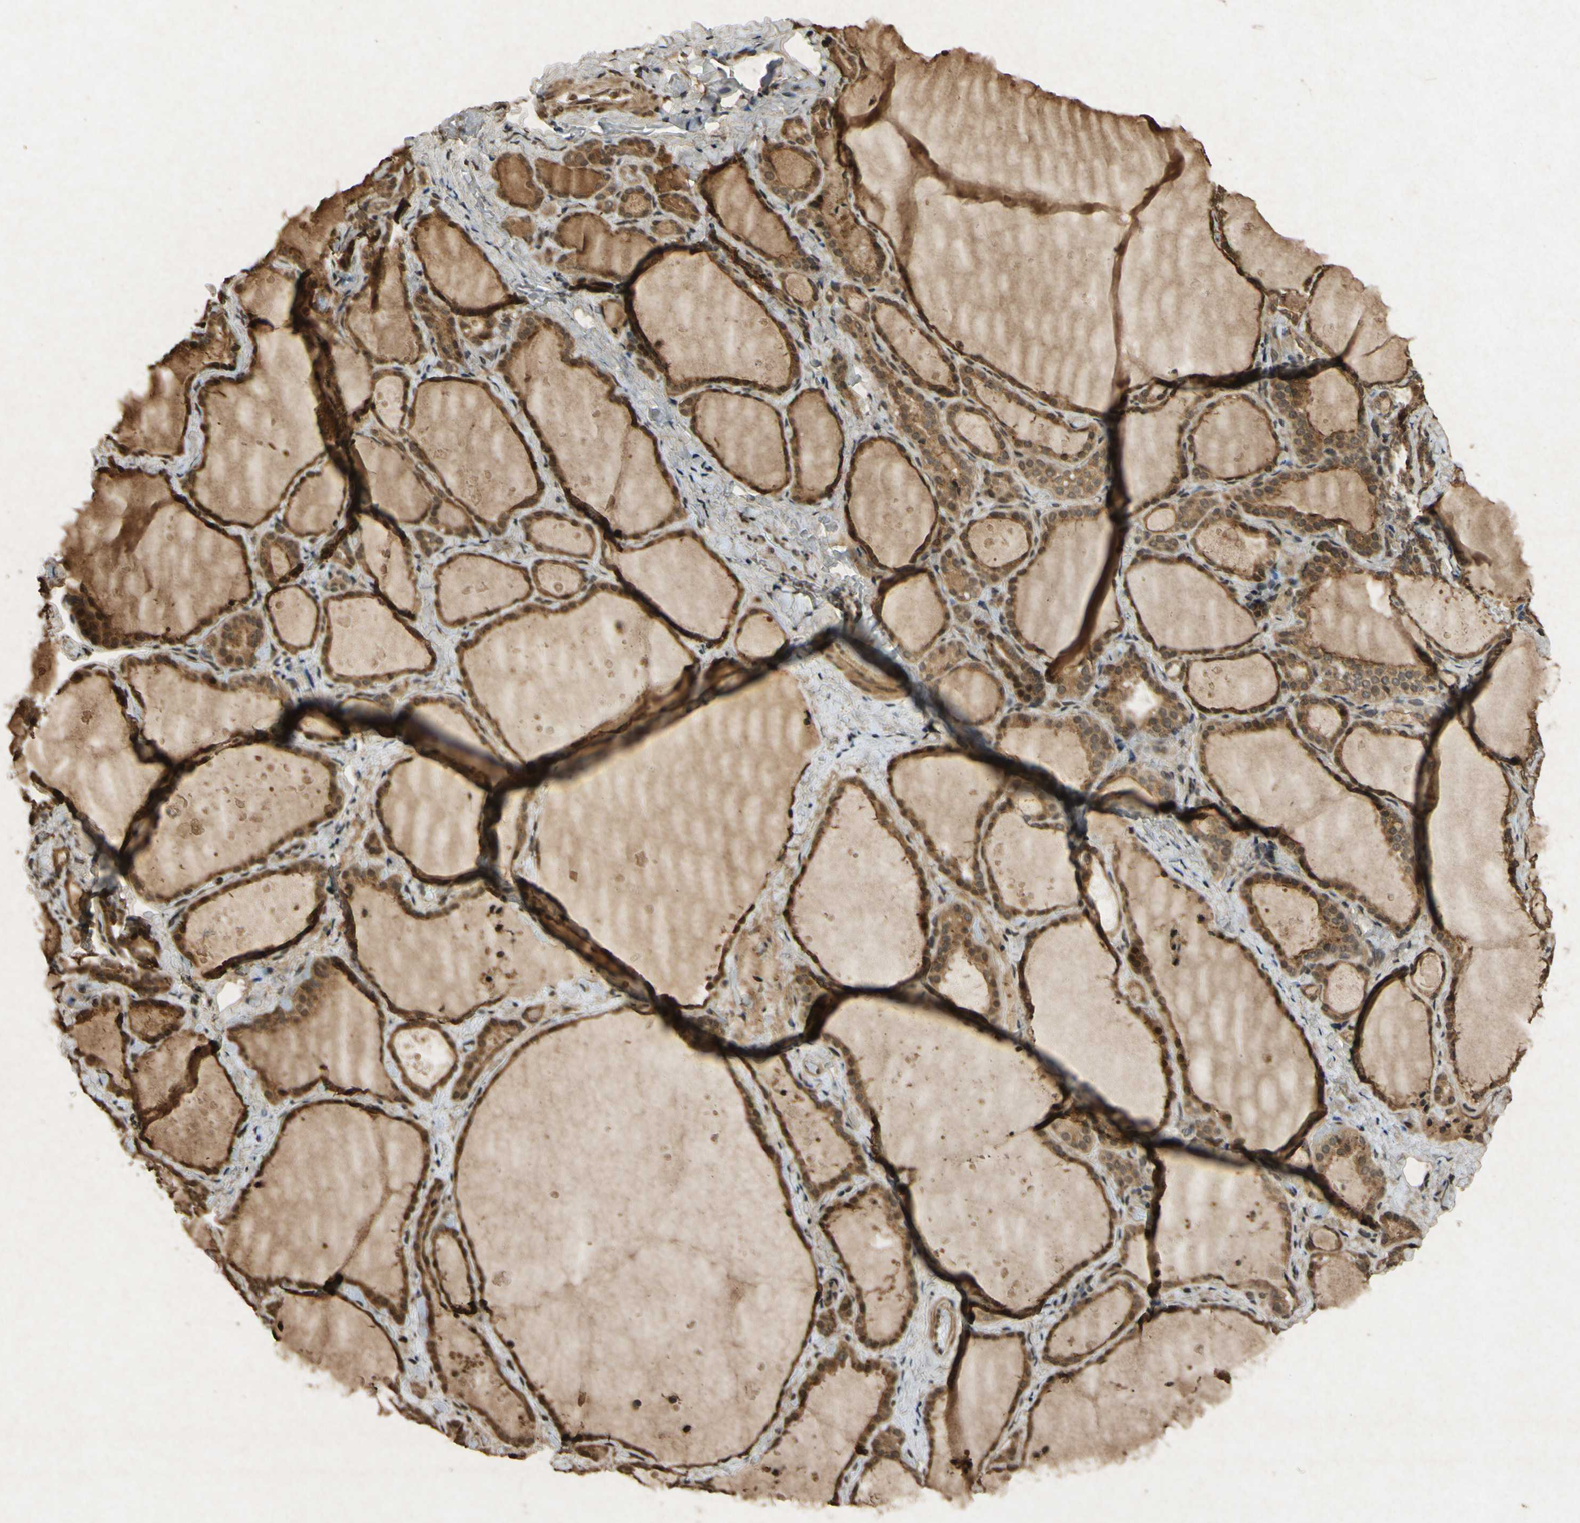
{"staining": {"intensity": "strong", "quantity": ">75%", "location": "cytoplasmic/membranous,nuclear"}, "tissue": "thyroid gland", "cell_type": "Glandular cells", "image_type": "normal", "snomed": [{"axis": "morphology", "description": "Normal tissue, NOS"}, {"axis": "topography", "description": "Thyroid gland"}], "caption": "Immunohistochemistry (IHC) image of normal thyroid gland: human thyroid gland stained using immunohistochemistry (IHC) shows high levels of strong protein expression localized specifically in the cytoplasmic/membranous,nuclear of glandular cells, appearing as a cytoplasmic/membranous,nuclear brown color.", "gene": "ATP6V1H", "patient": {"sex": "female", "age": 44}}